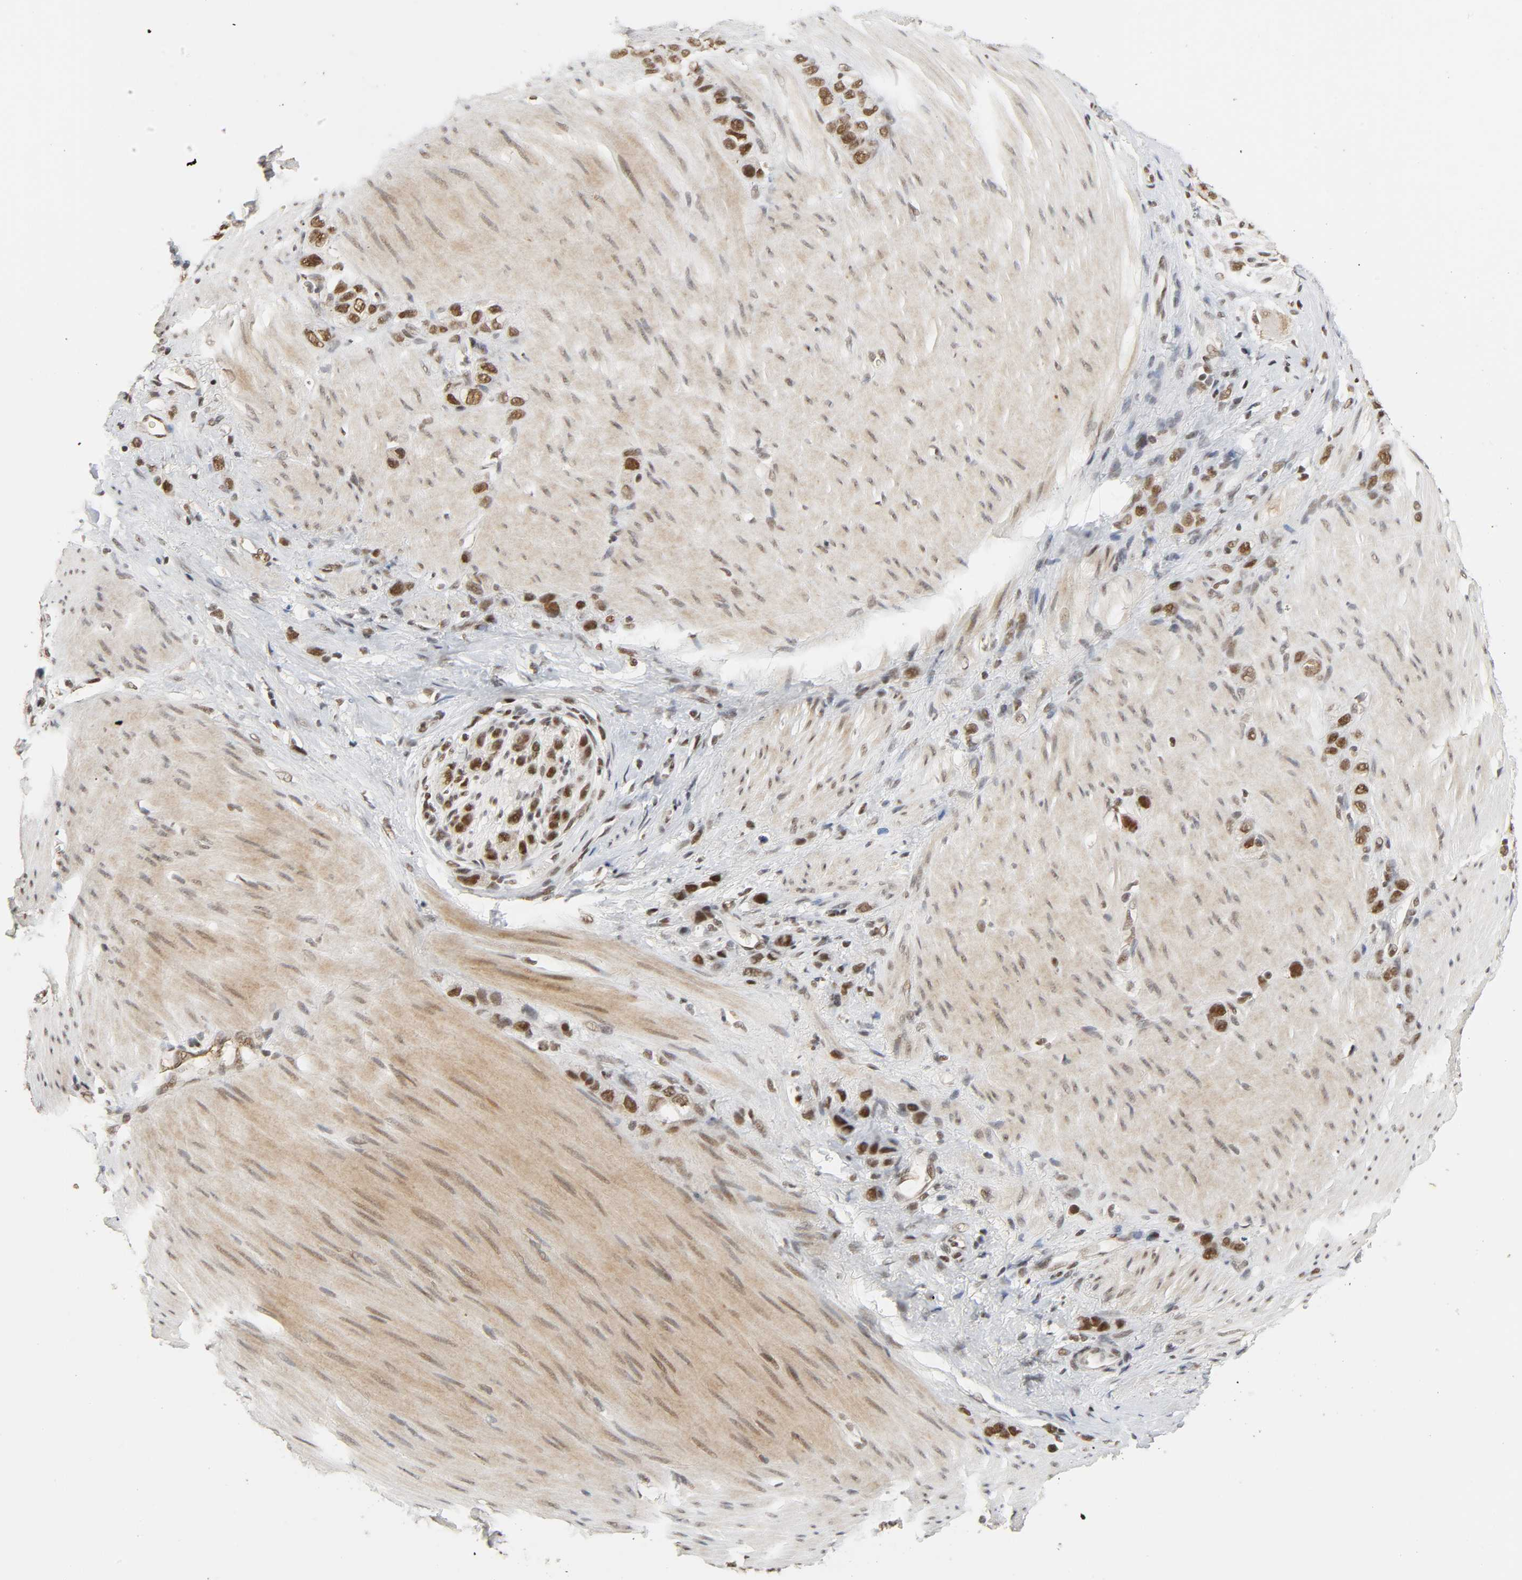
{"staining": {"intensity": "strong", "quantity": ">75%", "location": "nuclear"}, "tissue": "stomach cancer", "cell_type": "Tumor cells", "image_type": "cancer", "snomed": [{"axis": "morphology", "description": "Normal tissue, NOS"}, {"axis": "morphology", "description": "Adenocarcinoma, NOS"}, {"axis": "morphology", "description": "Adenocarcinoma, High grade"}, {"axis": "topography", "description": "Stomach, upper"}, {"axis": "topography", "description": "Stomach"}], "caption": "IHC (DAB (3,3'-diaminobenzidine)) staining of human stomach cancer exhibits strong nuclear protein expression in approximately >75% of tumor cells.", "gene": "NCOA6", "patient": {"sex": "female", "age": 65}}